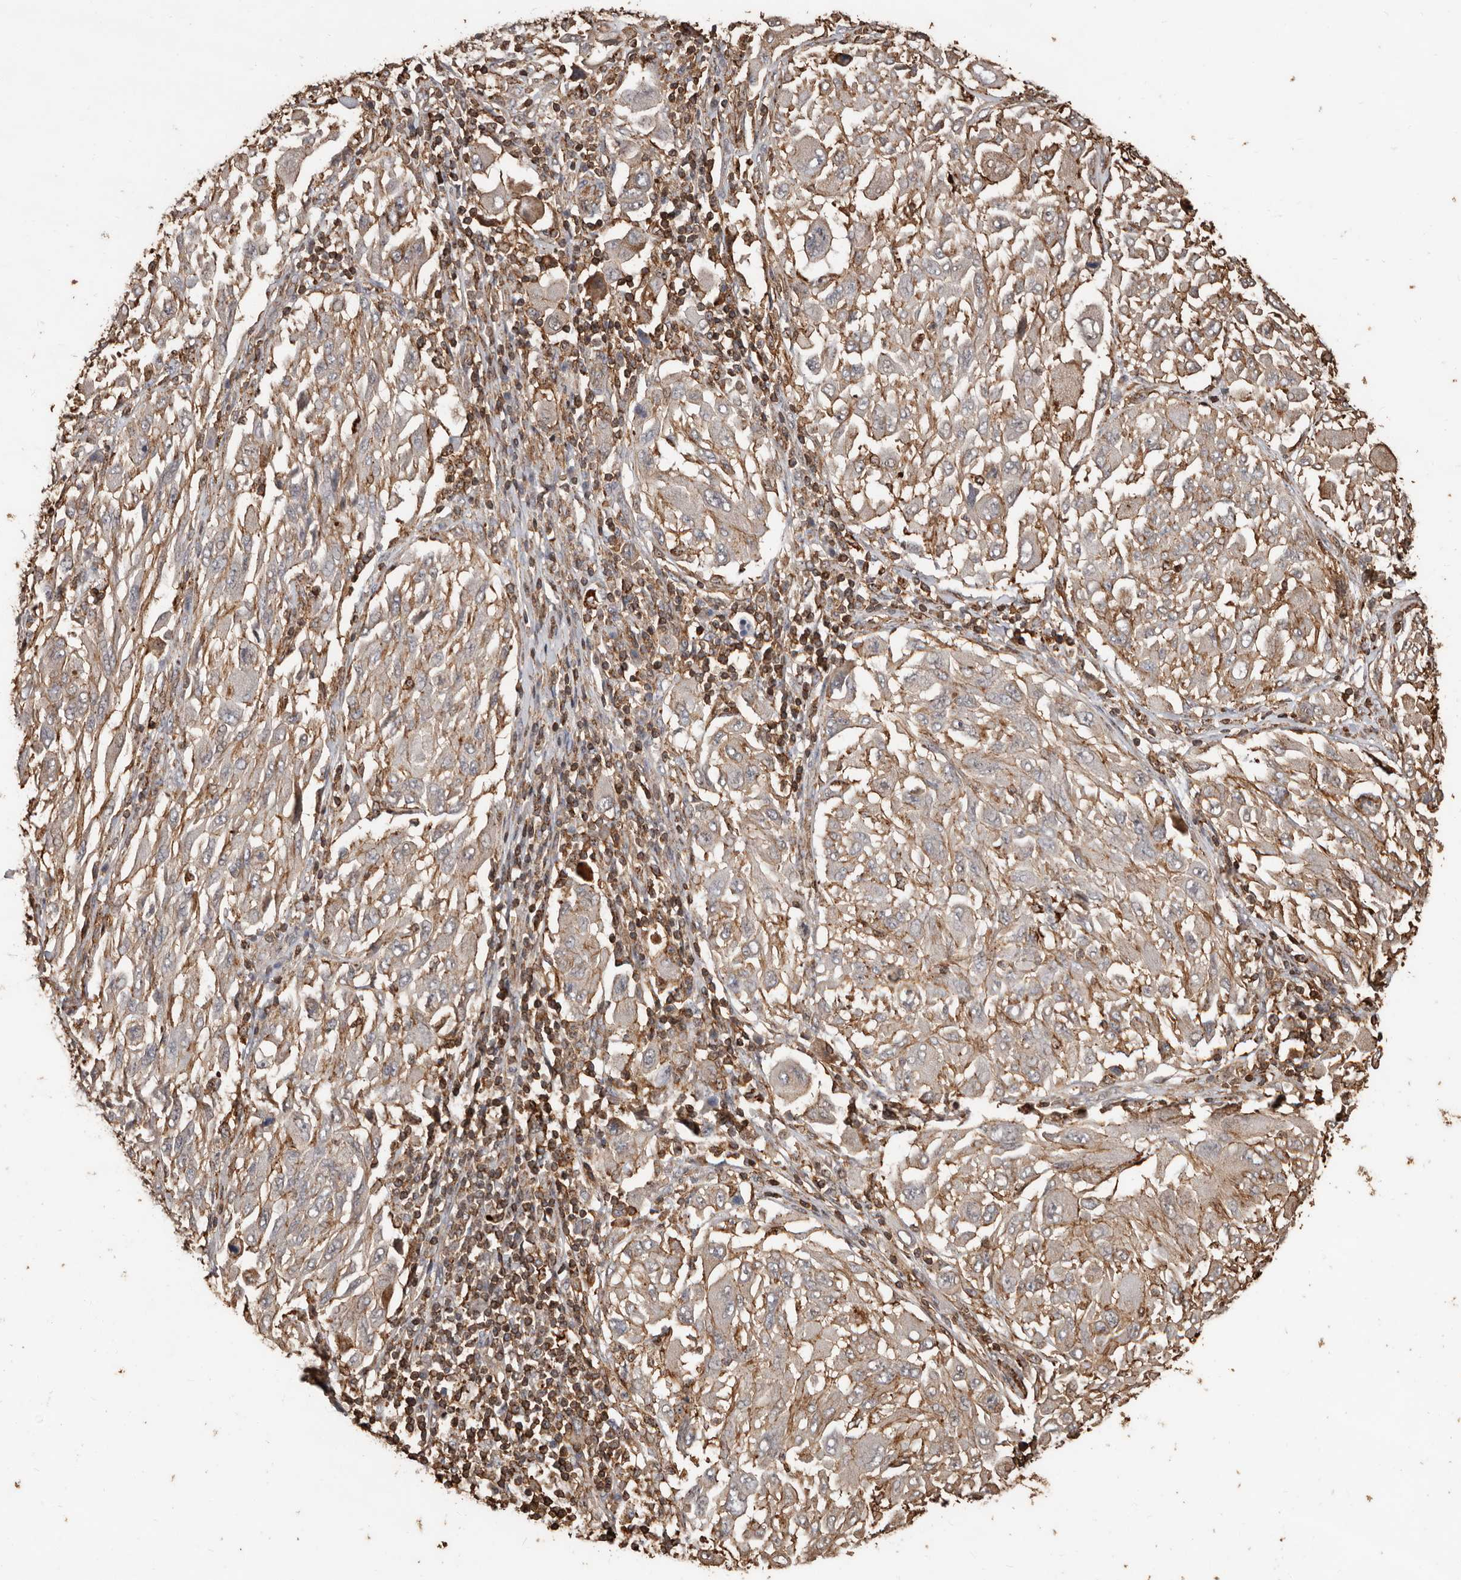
{"staining": {"intensity": "weak", "quantity": ">75%", "location": "cytoplasmic/membranous"}, "tissue": "melanoma", "cell_type": "Tumor cells", "image_type": "cancer", "snomed": [{"axis": "morphology", "description": "Malignant melanoma, NOS"}, {"axis": "topography", "description": "Skin"}], "caption": "High-power microscopy captured an IHC image of malignant melanoma, revealing weak cytoplasmic/membranous staining in approximately >75% of tumor cells.", "gene": "GSK3A", "patient": {"sex": "female", "age": 91}}